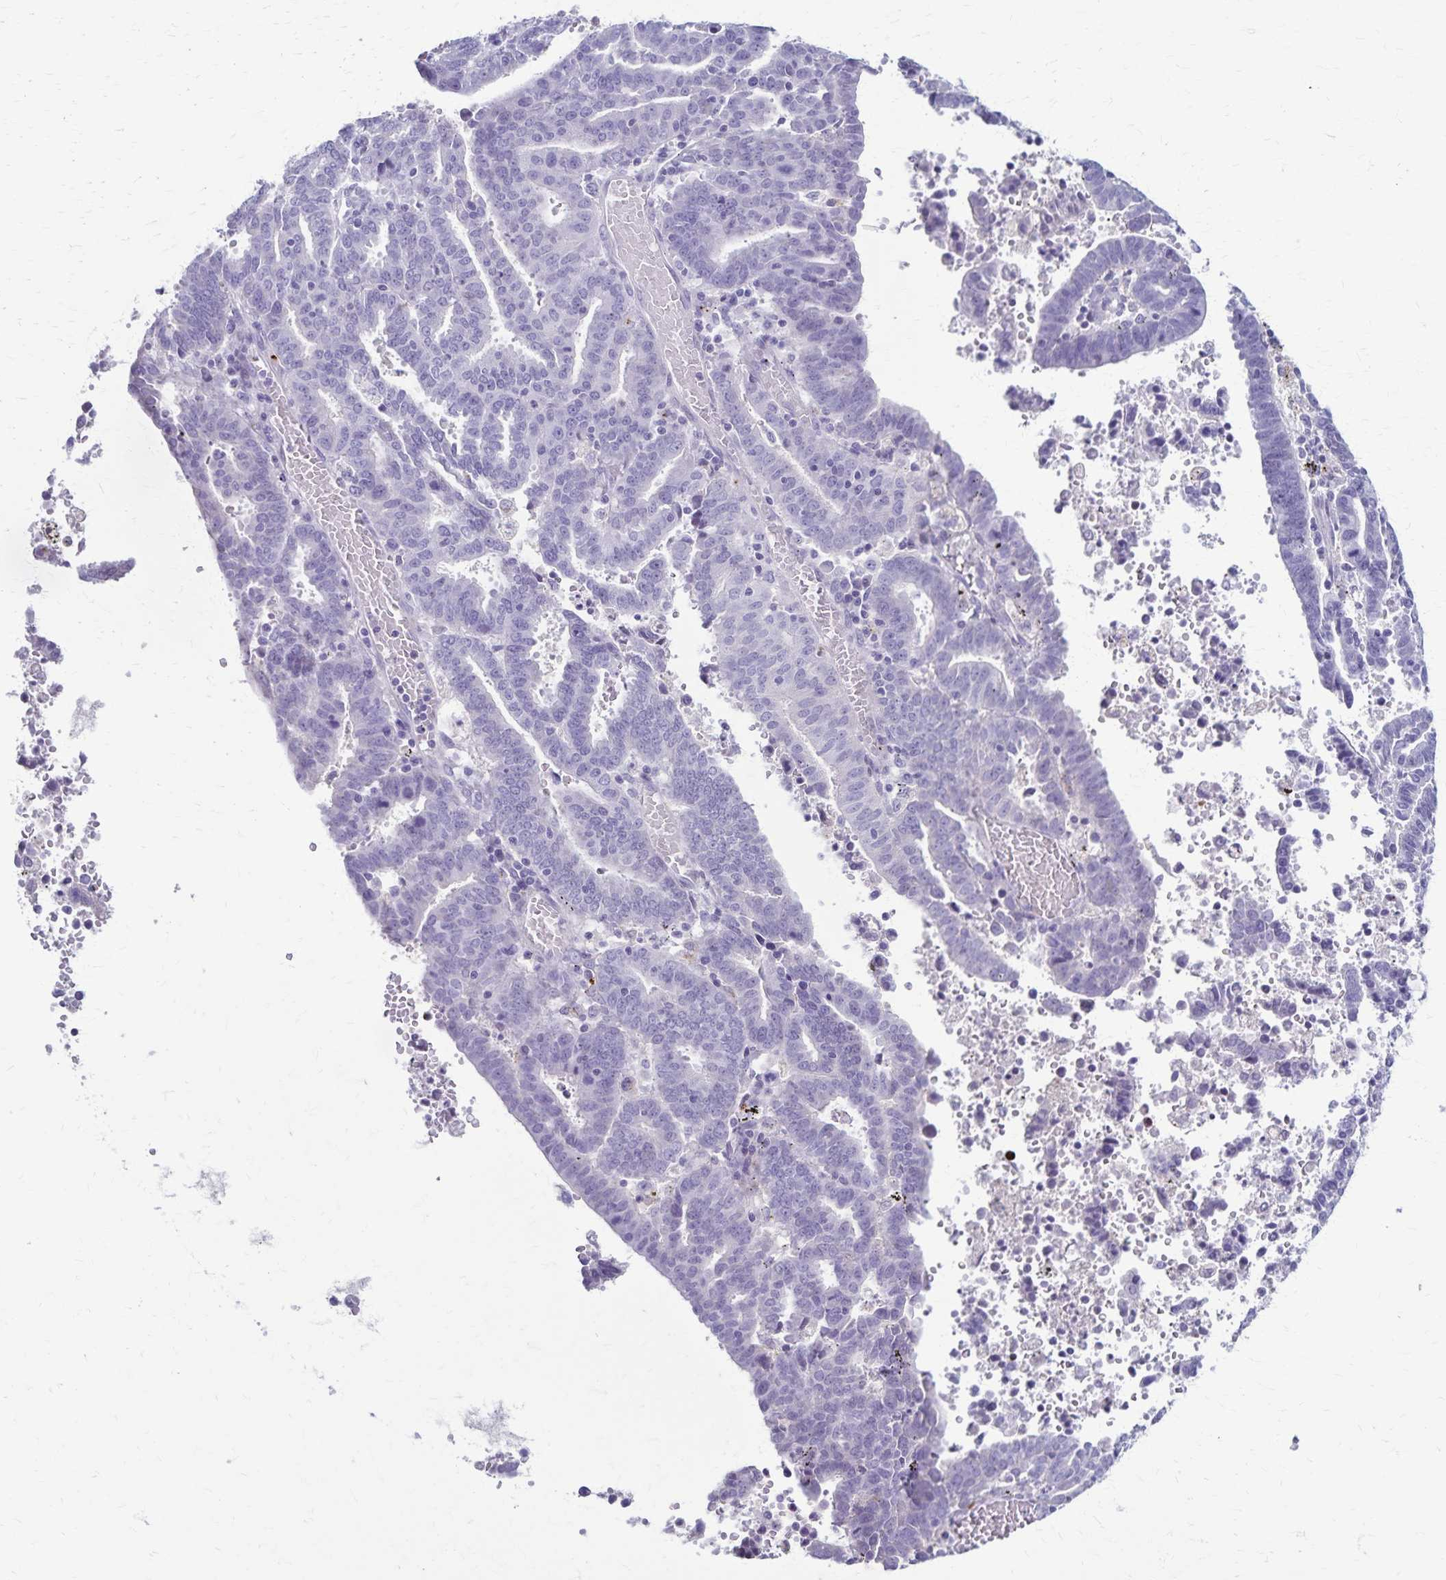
{"staining": {"intensity": "negative", "quantity": "none", "location": "none"}, "tissue": "endometrial cancer", "cell_type": "Tumor cells", "image_type": "cancer", "snomed": [{"axis": "morphology", "description": "Adenocarcinoma, NOS"}, {"axis": "topography", "description": "Uterus"}], "caption": "Protein analysis of endometrial cancer (adenocarcinoma) shows no significant positivity in tumor cells.", "gene": "TMEM60", "patient": {"sex": "female", "age": 83}}